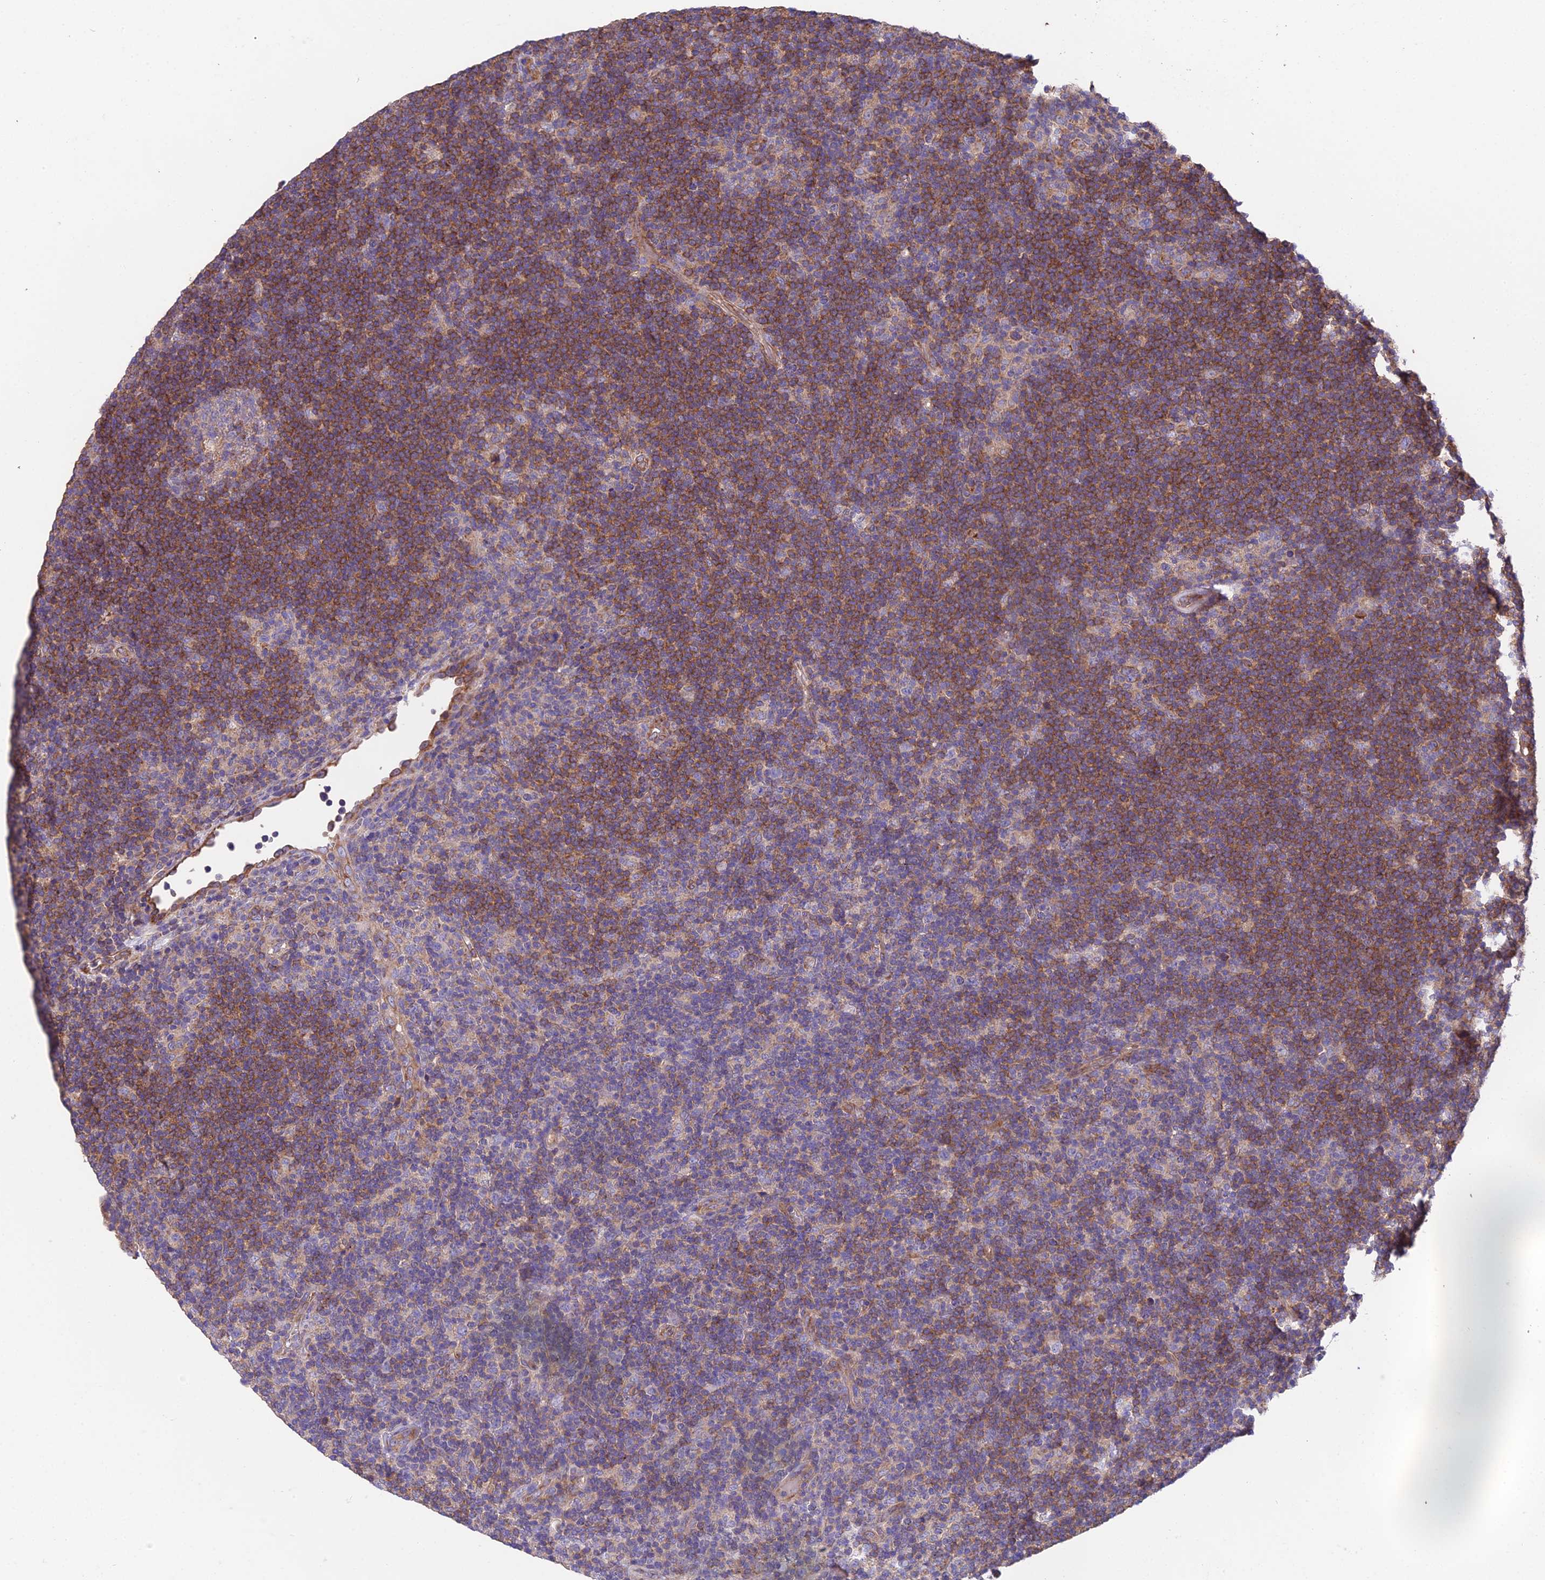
{"staining": {"intensity": "negative", "quantity": "none", "location": "none"}, "tissue": "lymphoma", "cell_type": "Tumor cells", "image_type": "cancer", "snomed": [{"axis": "morphology", "description": "Hodgkin's disease, NOS"}, {"axis": "topography", "description": "Lymph node"}], "caption": "A histopathology image of Hodgkin's disease stained for a protein exhibits no brown staining in tumor cells.", "gene": "BLOC1S4", "patient": {"sex": "female", "age": 57}}